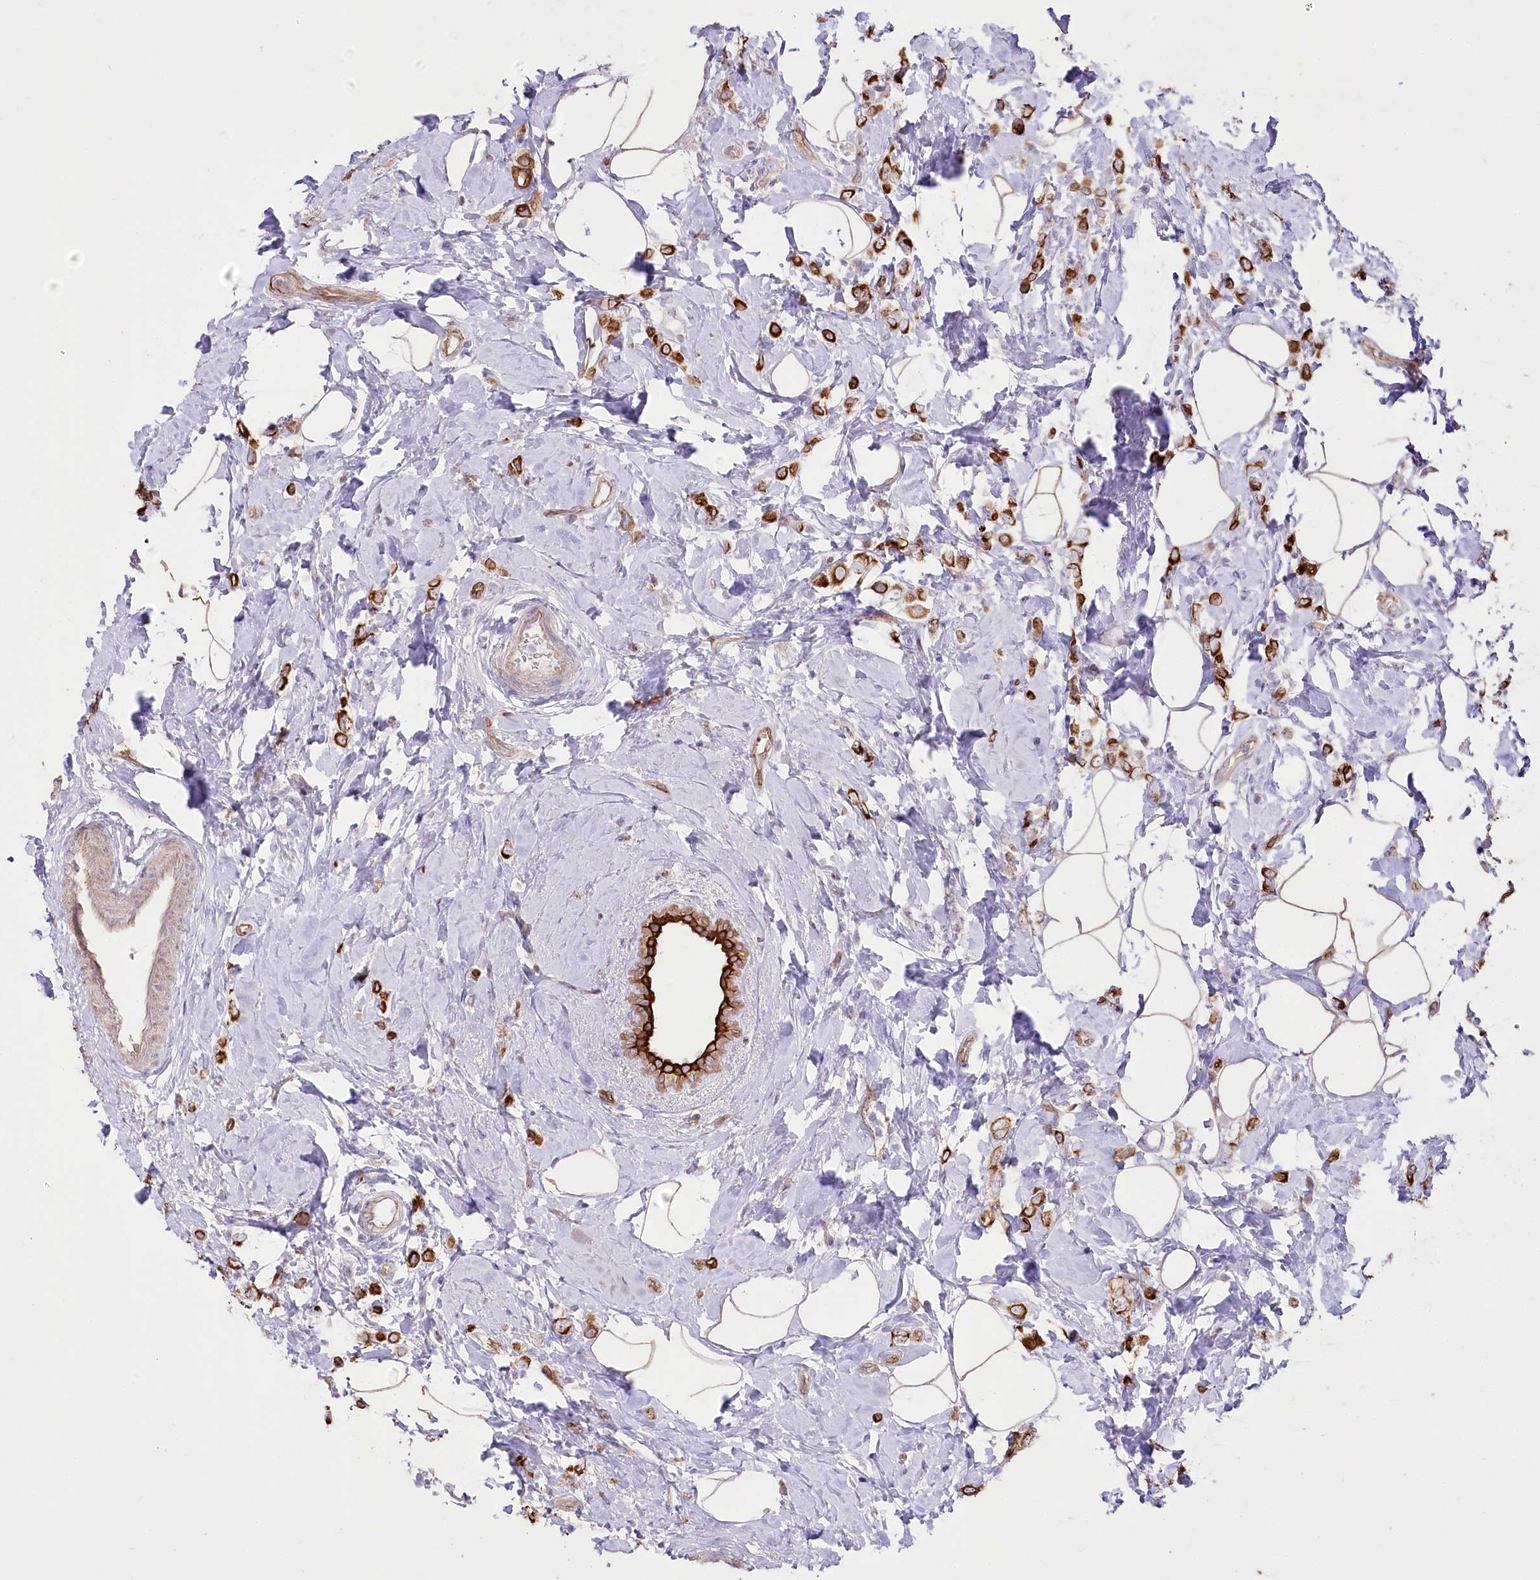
{"staining": {"intensity": "strong", "quantity": ">75%", "location": "cytoplasmic/membranous"}, "tissue": "breast cancer", "cell_type": "Tumor cells", "image_type": "cancer", "snomed": [{"axis": "morphology", "description": "Lobular carcinoma"}, {"axis": "topography", "description": "Breast"}], "caption": "Breast cancer (lobular carcinoma) stained with DAB (3,3'-diaminobenzidine) immunohistochemistry reveals high levels of strong cytoplasmic/membranous staining in approximately >75% of tumor cells.", "gene": "SLC39A10", "patient": {"sex": "female", "age": 47}}